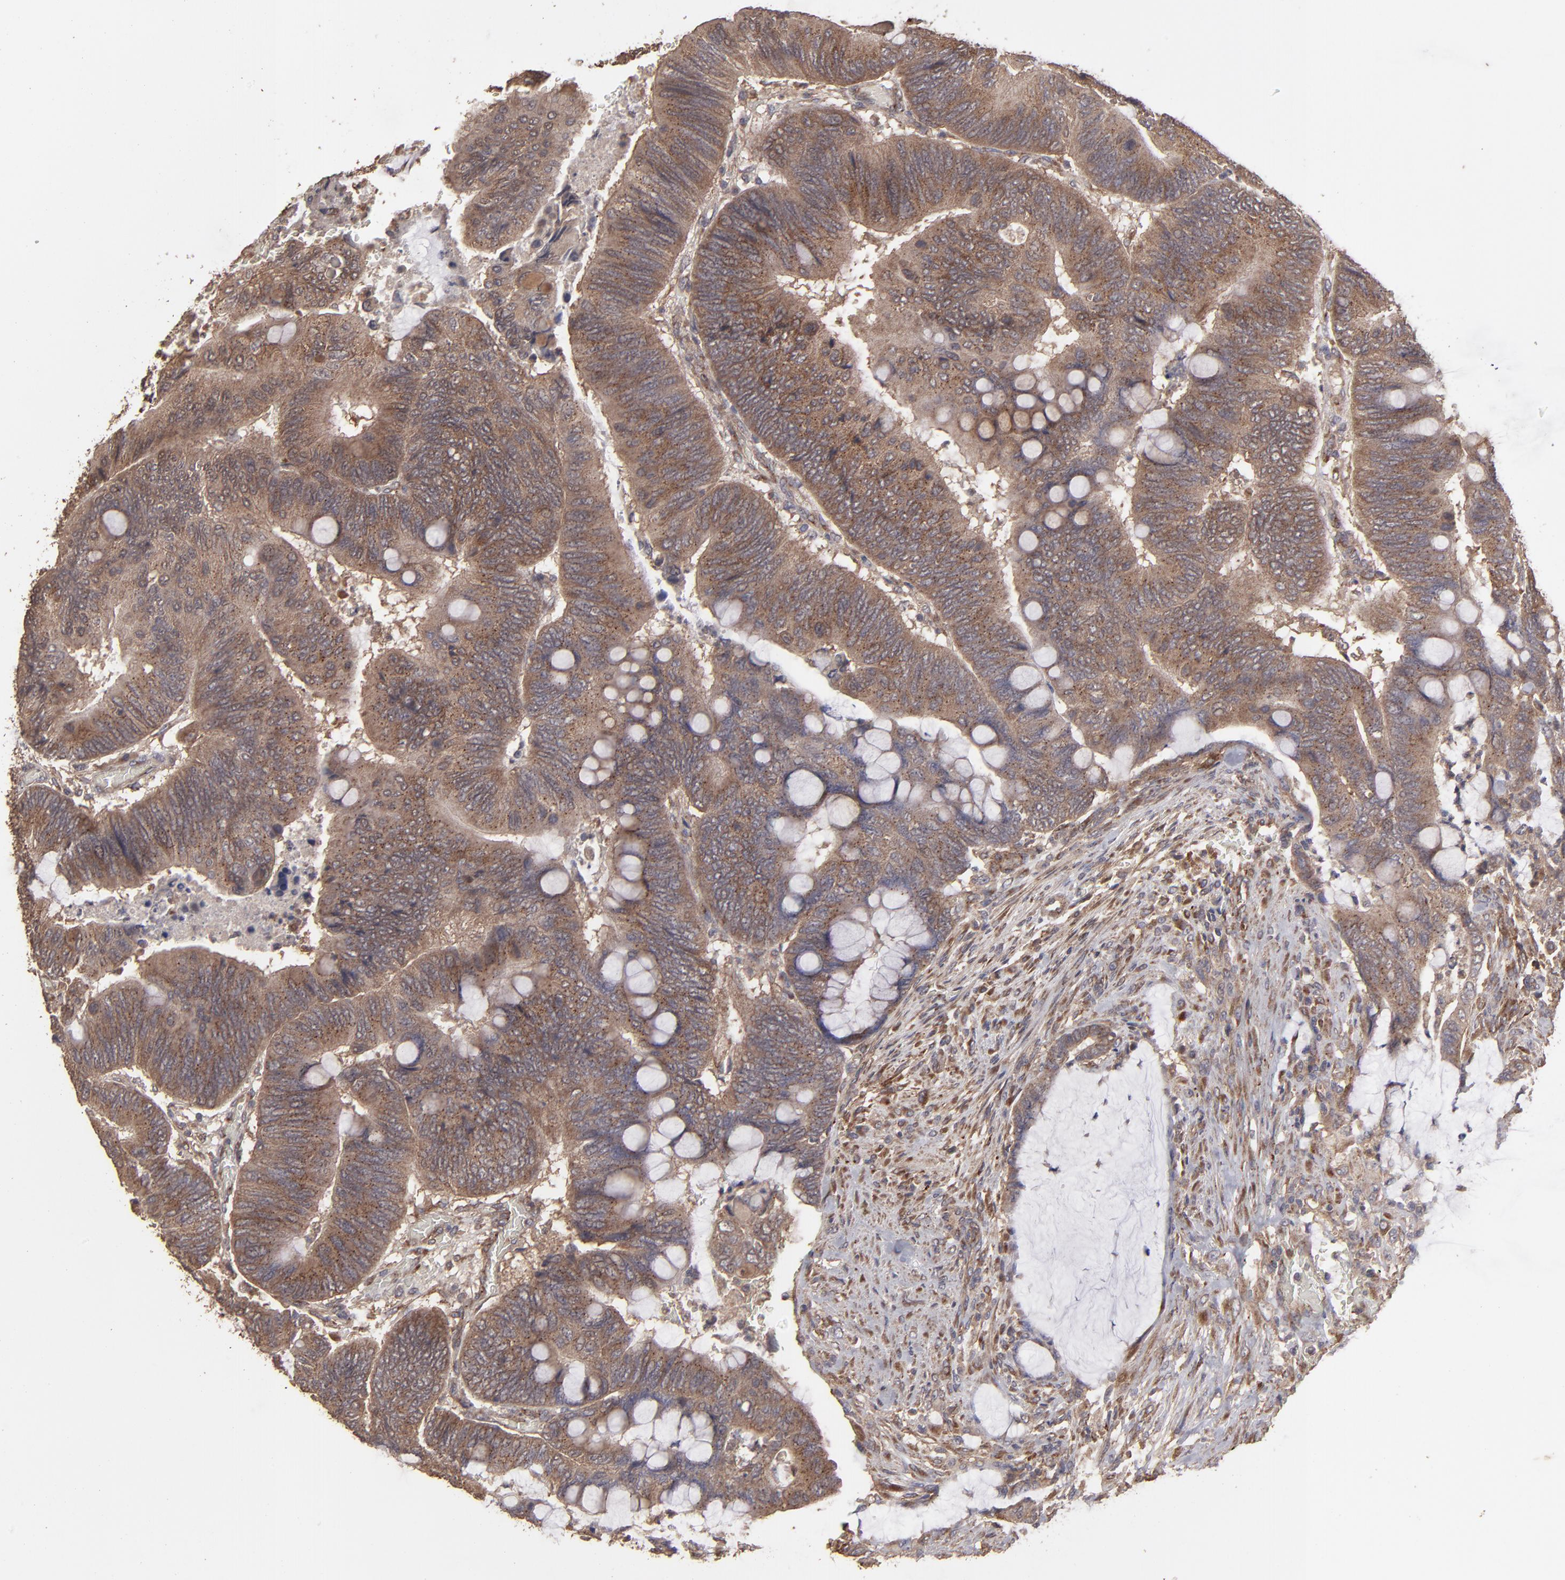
{"staining": {"intensity": "moderate", "quantity": ">75%", "location": "cytoplasmic/membranous"}, "tissue": "colorectal cancer", "cell_type": "Tumor cells", "image_type": "cancer", "snomed": [{"axis": "morphology", "description": "Normal tissue, NOS"}, {"axis": "morphology", "description": "Adenocarcinoma, NOS"}, {"axis": "topography", "description": "Rectum"}], "caption": "Adenocarcinoma (colorectal) tissue demonstrates moderate cytoplasmic/membranous staining in approximately >75% of tumor cells", "gene": "MMP2", "patient": {"sex": "male", "age": 92}}